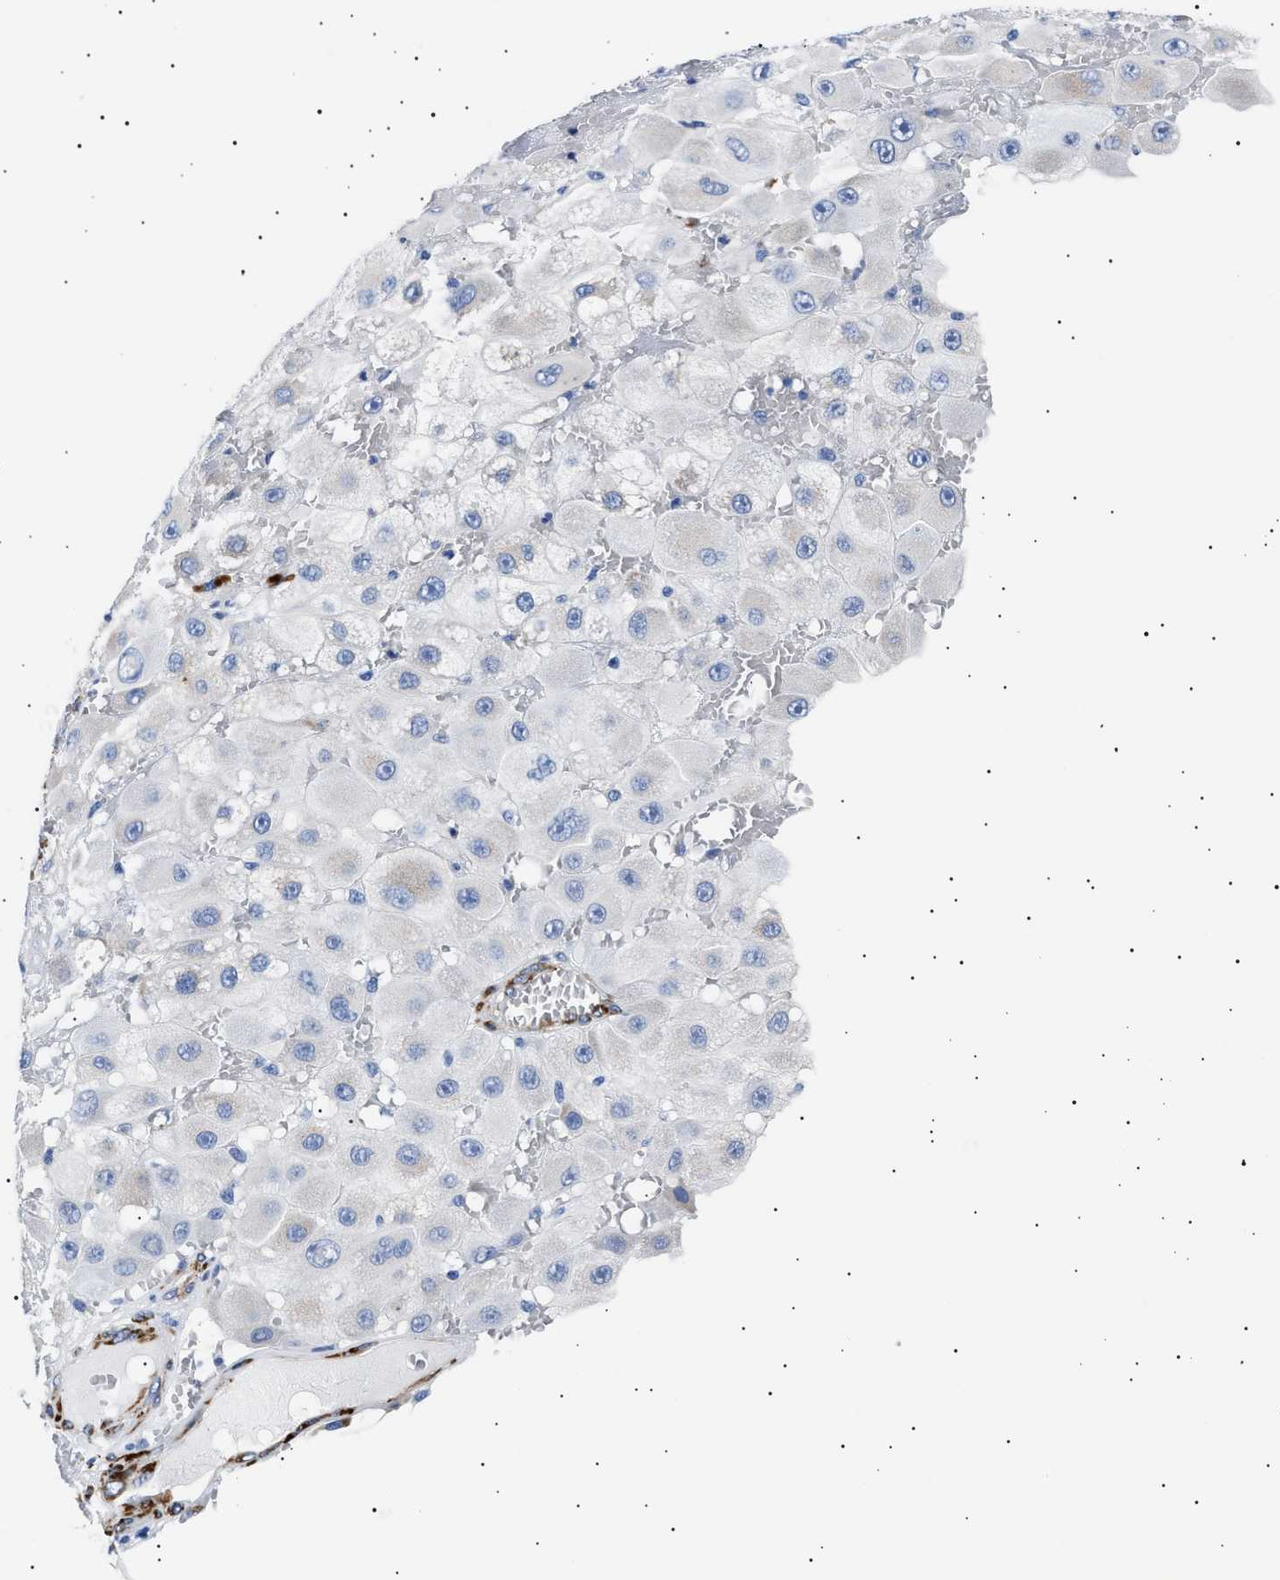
{"staining": {"intensity": "negative", "quantity": "none", "location": "none"}, "tissue": "melanoma", "cell_type": "Tumor cells", "image_type": "cancer", "snomed": [{"axis": "morphology", "description": "Malignant melanoma, NOS"}, {"axis": "topography", "description": "Skin"}], "caption": "There is no significant positivity in tumor cells of malignant melanoma.", "gene": "HEMGN", "patient": {"sex": "female", "age": 81}}